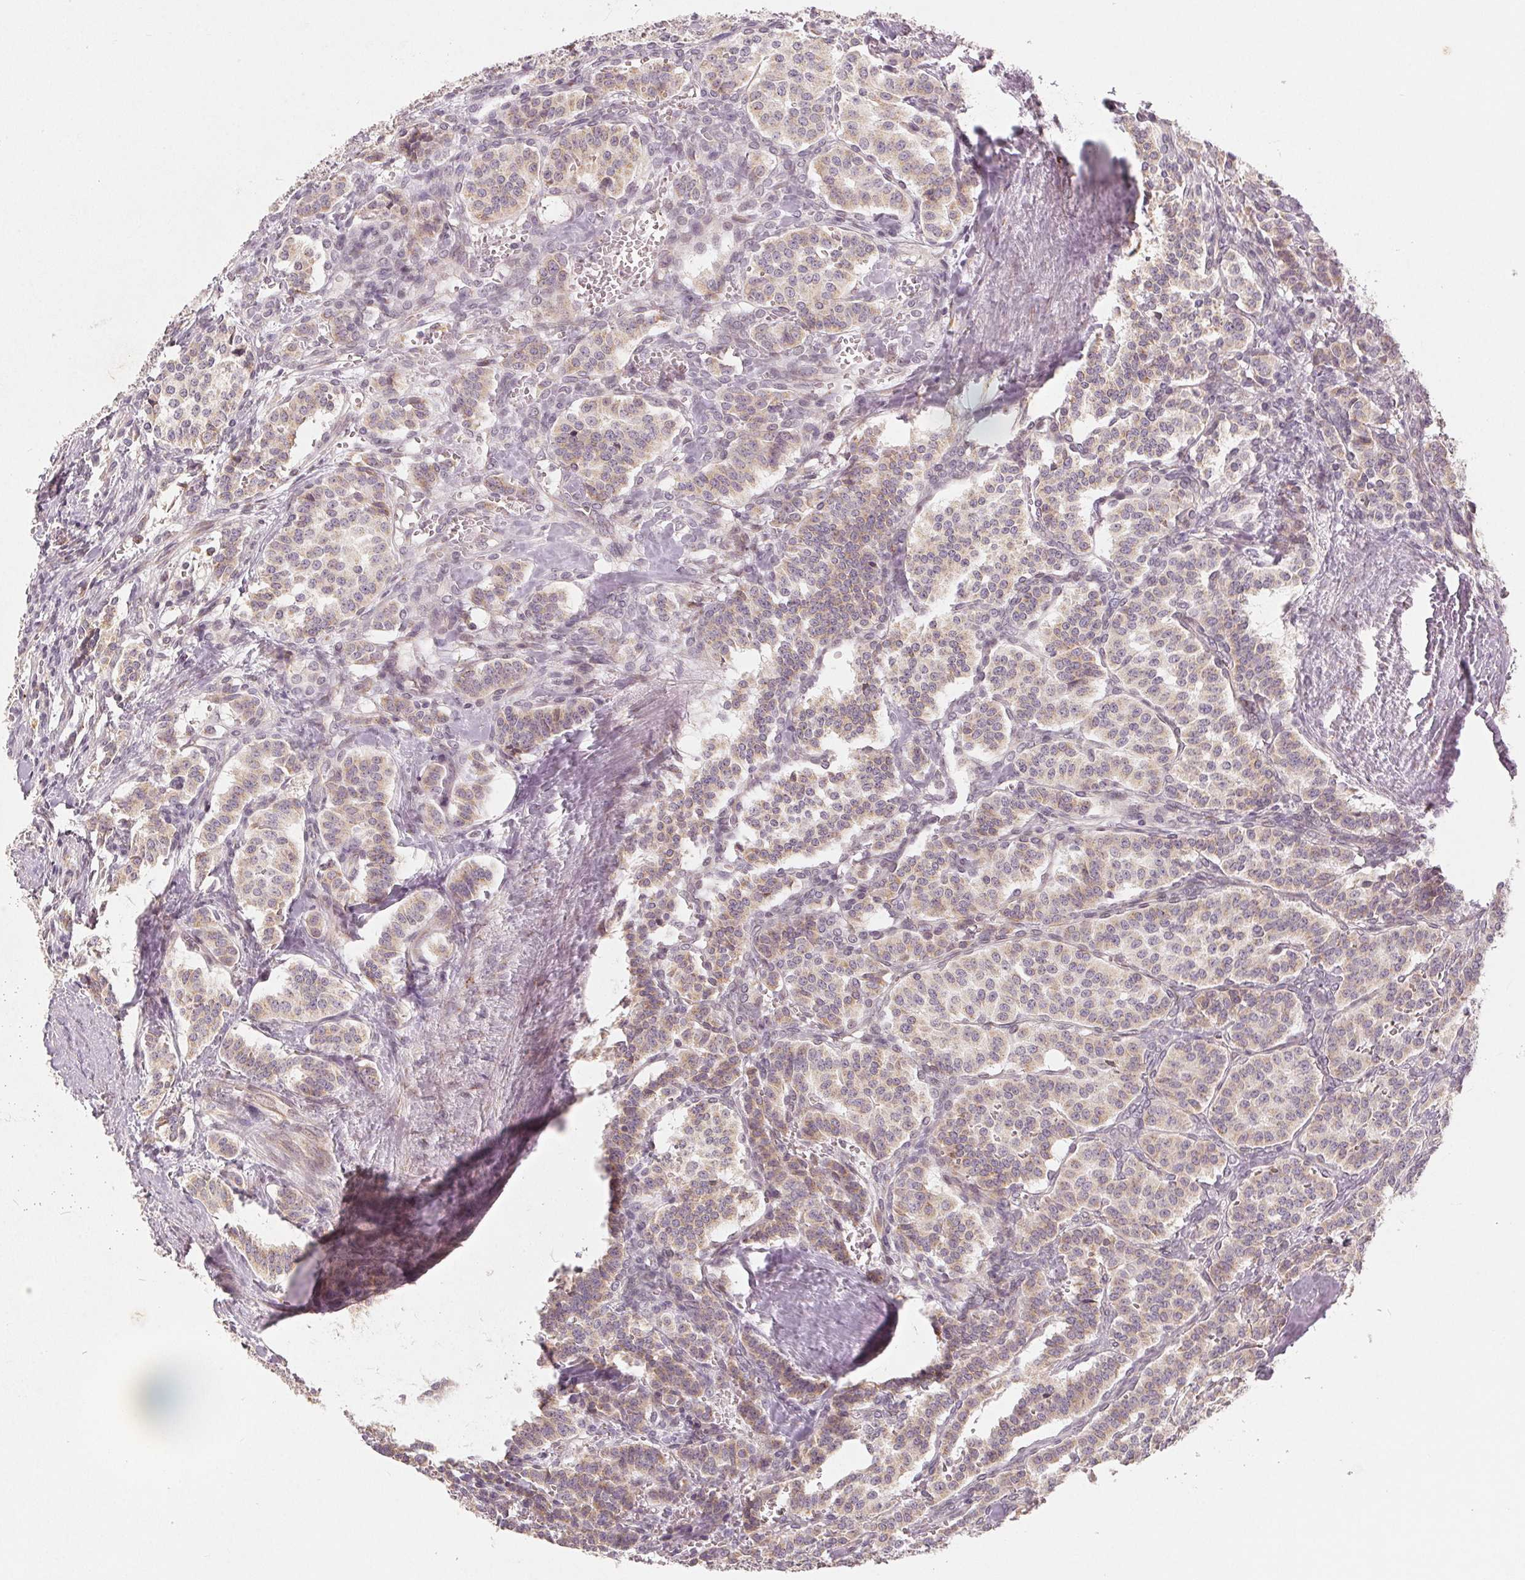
{"staining": {"intensity": "weak", "quantity": "25%-75%", "location": "cytoplasmic/membranous"}, "tissue": "carcinoid", "cell_type": "Tumor cells", "image_type": "cancer", "snomed": [{"axis": "morphology", "description": "Normal tissue, NOS"}, {"axis": "morphology", "description": "Carcinoid, malignant, NOS"}, {"axis": "topography", "description": "Lung"}], "caption": "Immunohistochemistry (IHC) image of carcinoid stained for a protein (brown), which demonstrates low levels of weak cytoplasmic/membranous staining in about 25%-75% of tumor cells.", "gene": "TMSB15B", "patient": {"sex": "female", "age": 46}}